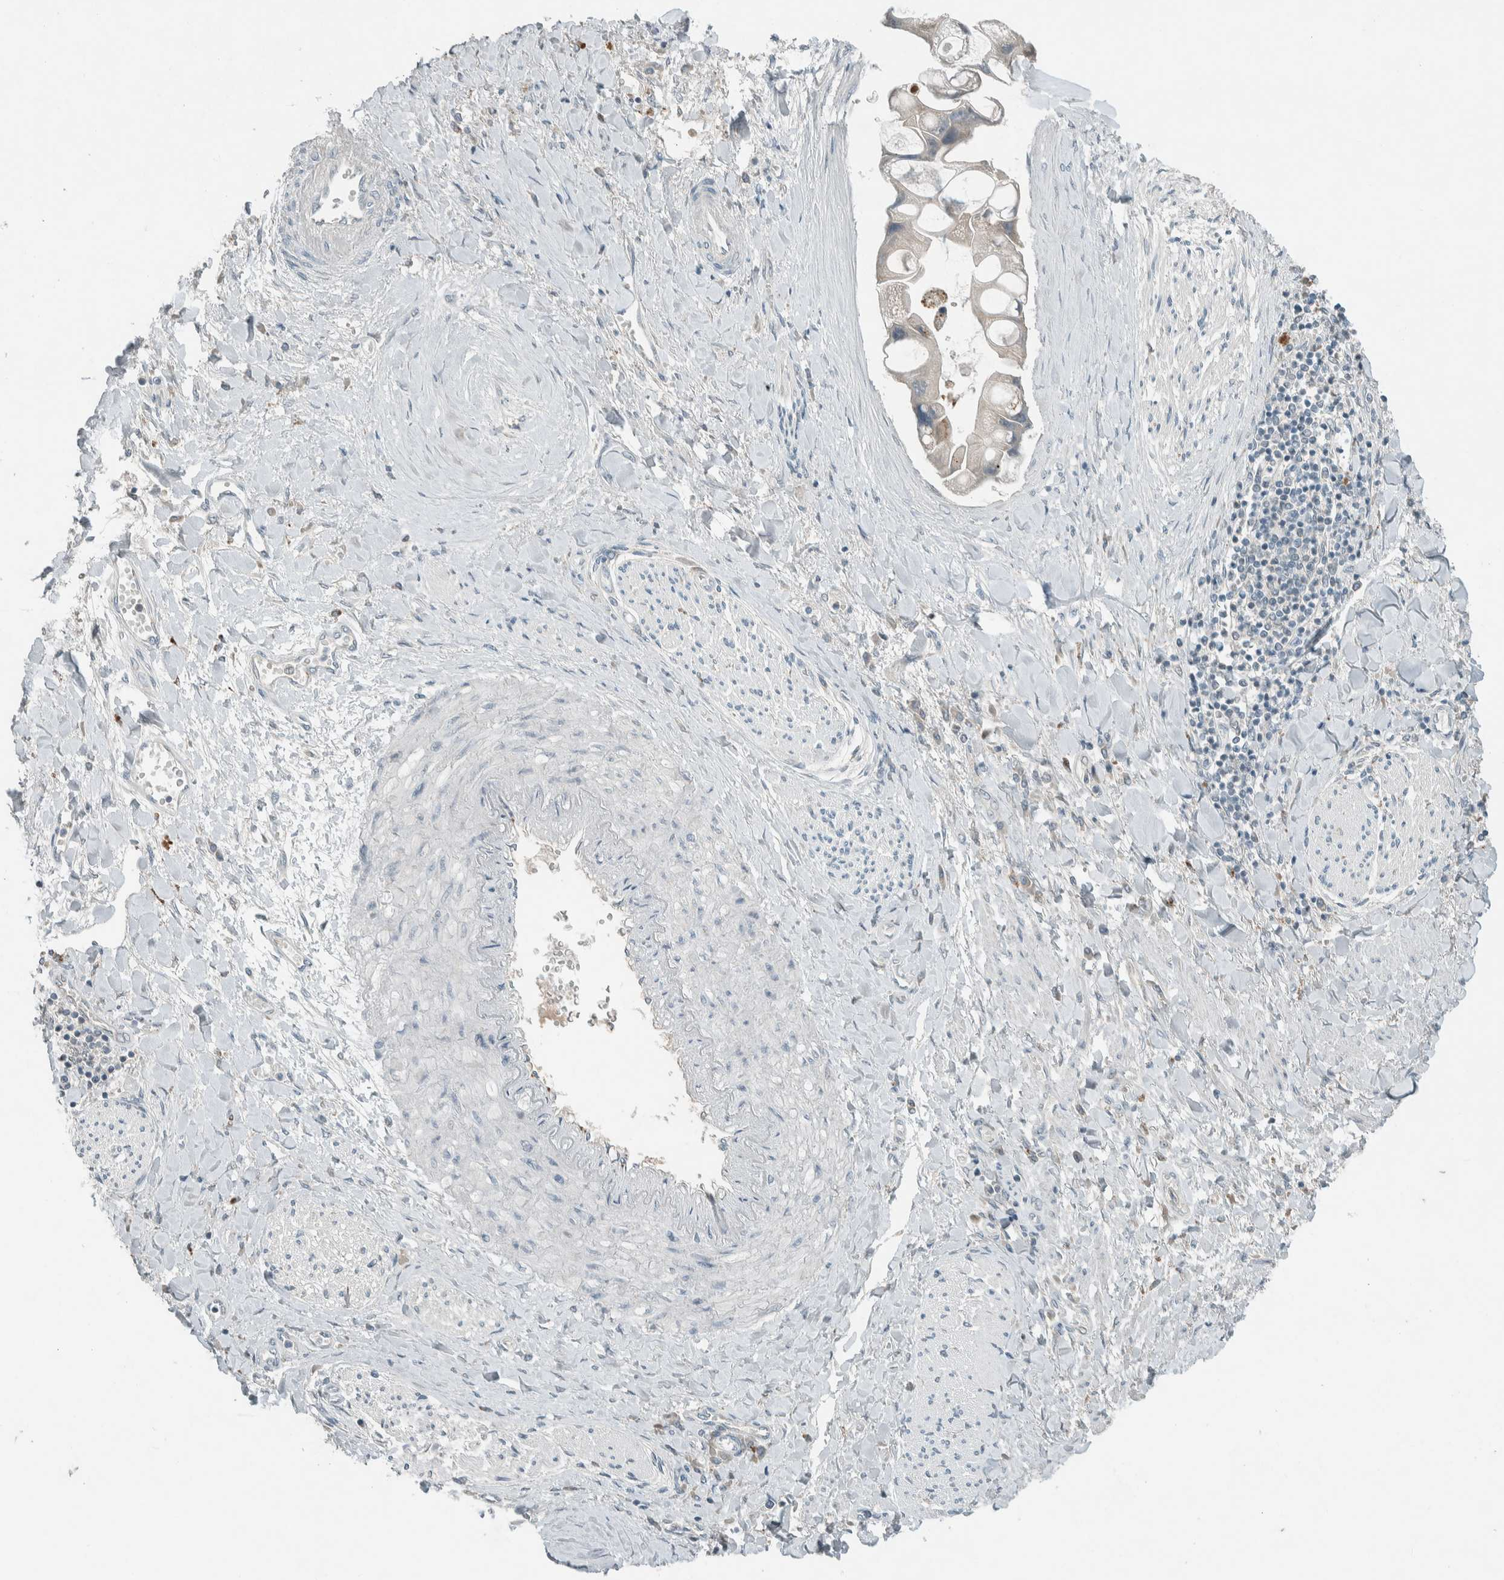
{"staining": {"intensity": "negative", "quantity": "none", "location": "none"}, "tissue": "liver cancer", "cell_type": "Tumor cells", "image_type": "cancer", "snomed": [{"axis": "morphology", "description": "Cholangiocarcinoma"}, {"axis": "topography", "description": "Liver"}], "caption": "High power microscopy histopathology image of an immunohistochemistry (IHC) image of cholangiocarcinoma (liver), revealing no significant expression in tumor cells. (Brightfield microscopy of DAB immunohistochemistry (IHC) at high magnification).", "gene": "CERCAM", "patient": {"sex": "male", "age": 50}}